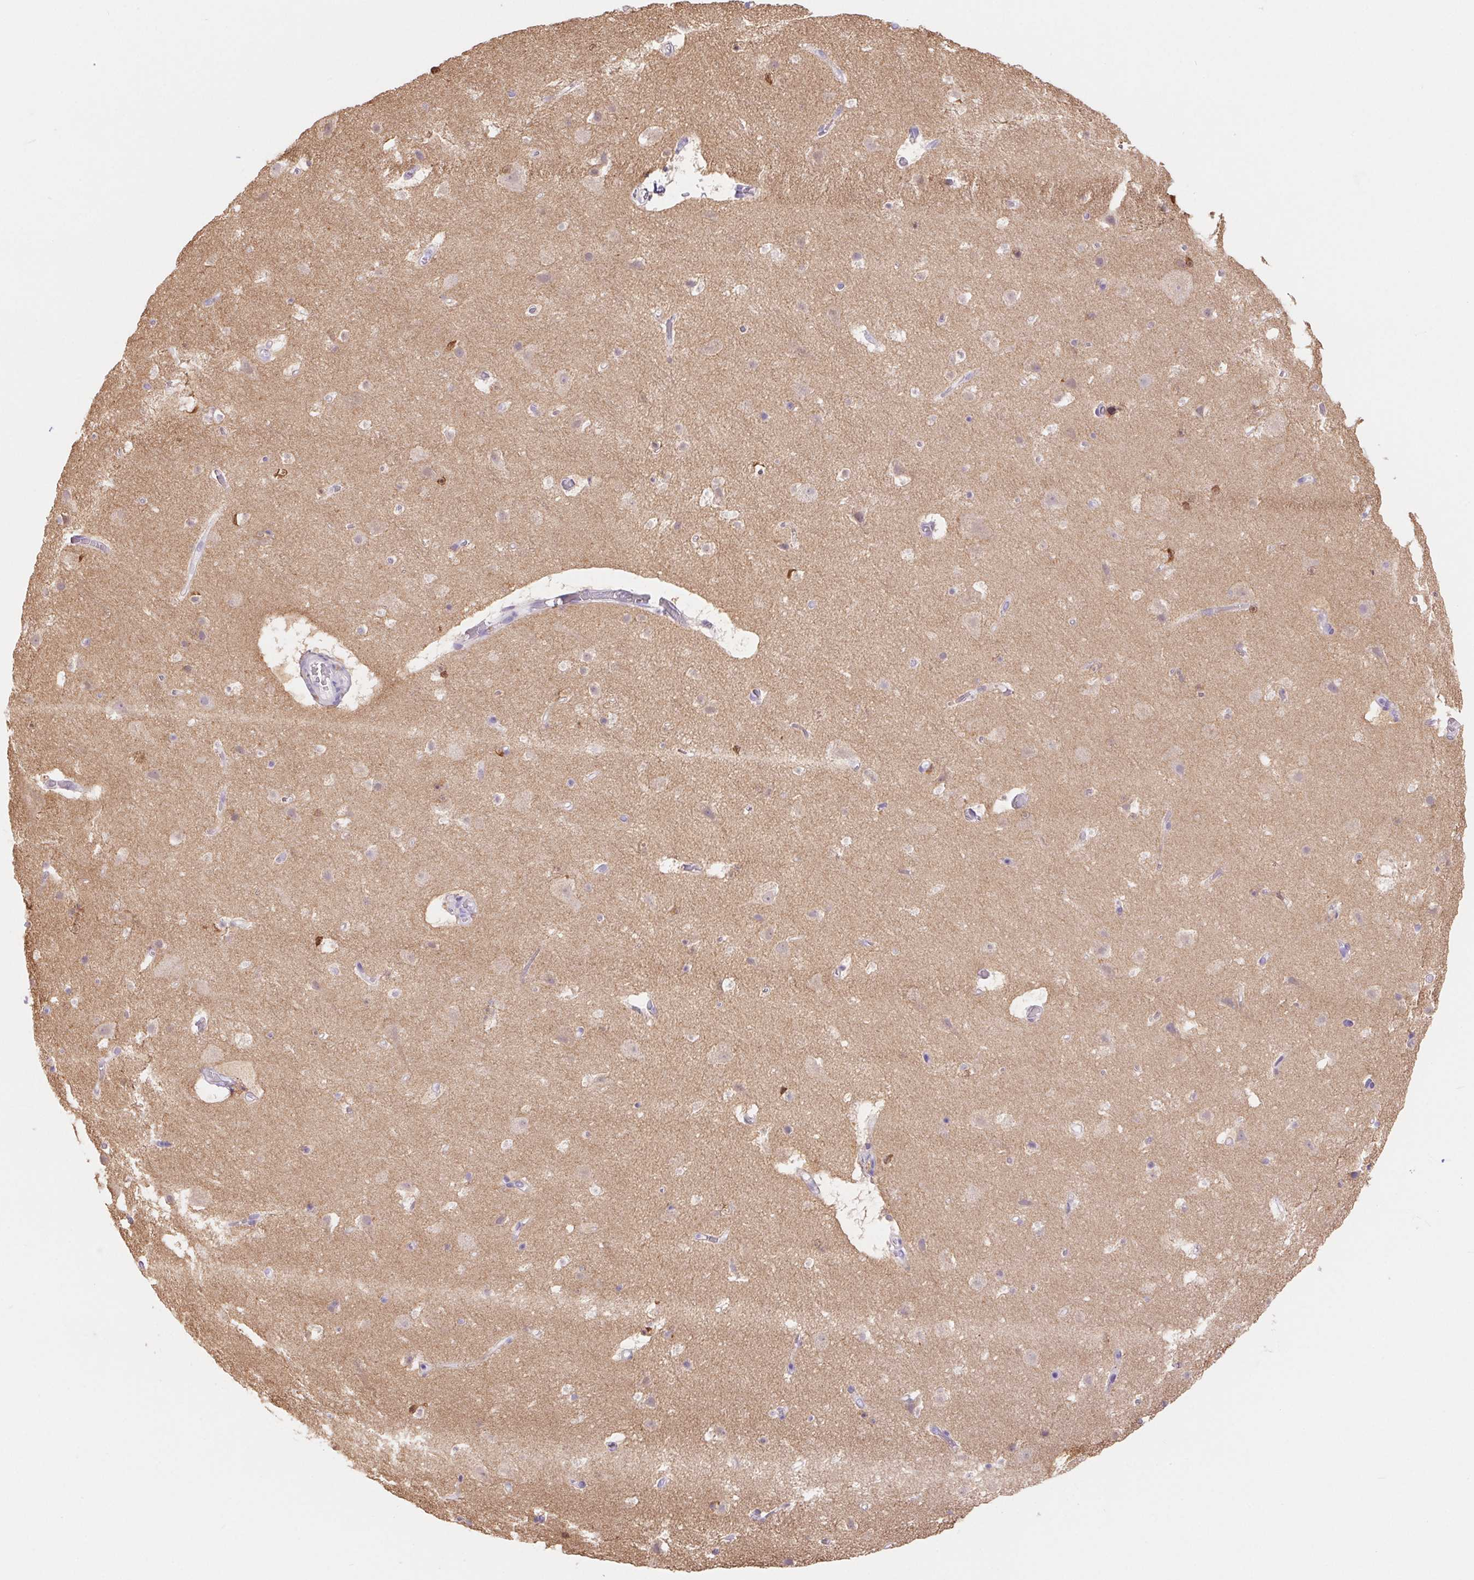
{"staining": {"intensity": "negative", "quantity": "none", "location": "none"}, "tissue": "cerebral cortex", "cell_type": "Endothelial cells", "image_type": "normal", "snomed": [{"axis": "morphology", "description": "Normal tissue, NOS"}, {"axis": "topography", "description": "Cerebral cortex"}], "caption": "There is no significant staining in endothelial cells of cerebral cortex.", "gene": "PNLIP", "patient": {"sex": "female", "age": 42}}